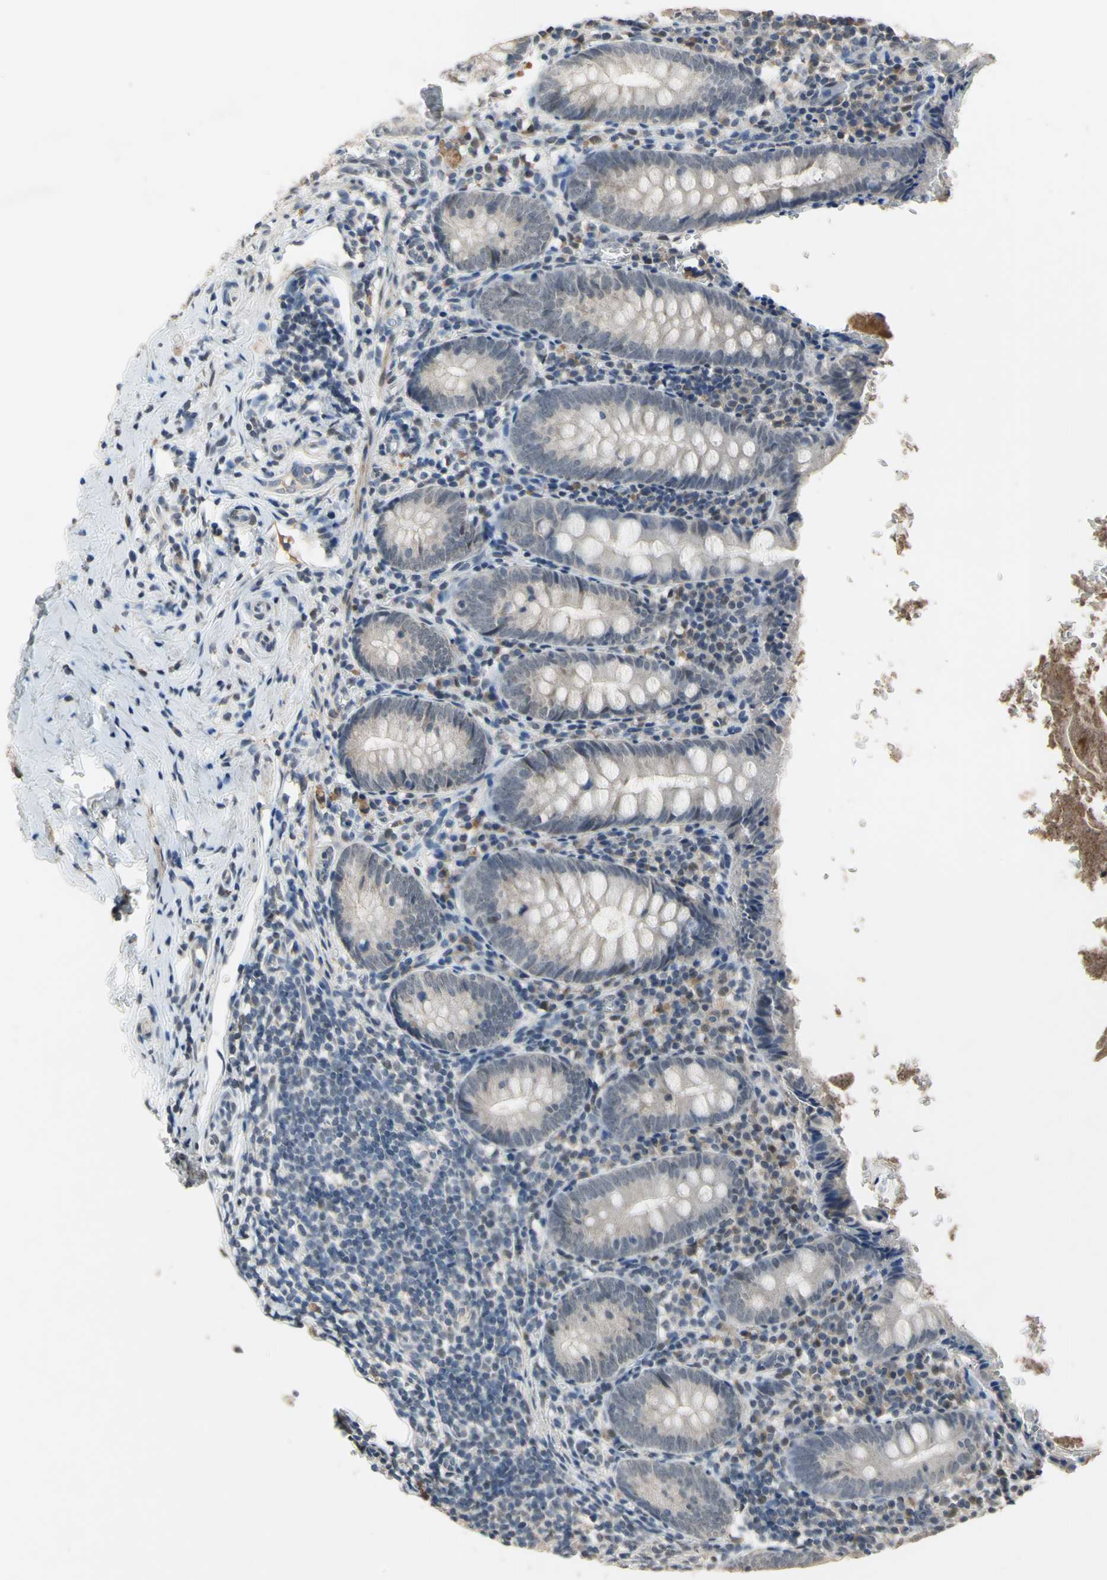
{"staining": {"intensity": "negative", "quantity": "none", "location": "none"}, "tissue": "appendix", "cell_type": "Glandular cells", "image_type": "normal", "snomed": [{"axis": "morphology", "description": "Normal tissue, NOS"}, {"axis": "topography", "description": "Appendix"}], "caption": "Immunohistochemistry (IHC) of unremarkable human appendix reveals no positivity in glandular cells. (DAB immunohistochemistry (IHC), high magnification).", "gene": "ZNF174", "patient": {"sex": "female", "age": 10}}